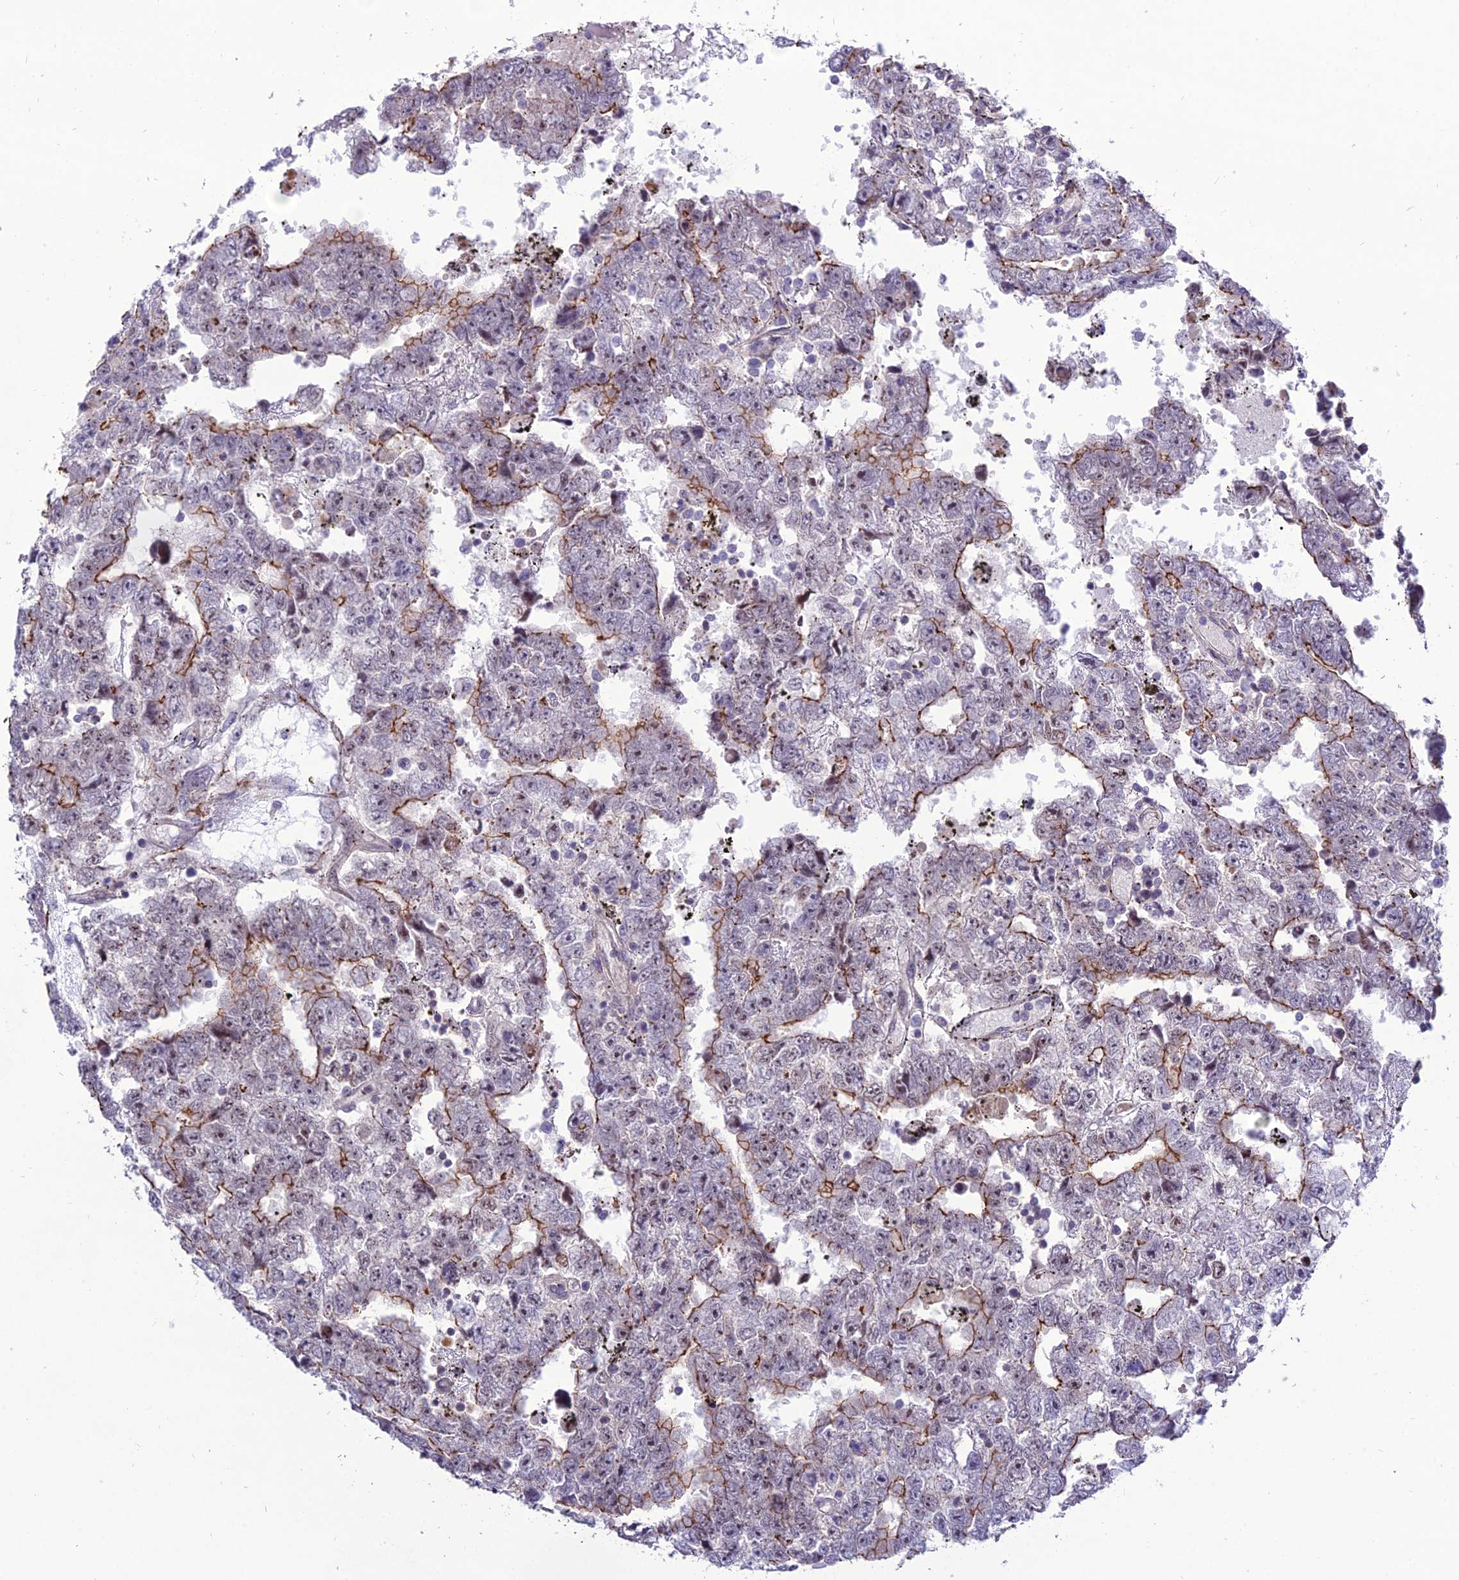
{"staining": {"intensity": "moderate", "quantity": "25%-75%", "location": "cytoplasmic/membranous"}, "tissue": "testis cancer", "cell_type": "Tumor cells", "image_type": "cancer", "snomed": [{"axis": "morphology", "description": "Carcinoma, Embryonal, NOS"}, {"axis": "topography", "description": "Testis"}], "caption": "An image of testis embryonal carcinoma stained for a protein exhibits moderate cytoplasmic/membranous brown staining in tumor cells. Immunohistochemistry stains the protein in brown and the nuclei are stained blue.", "gene": "TSPYL2", "patient": {"sex": "male", "age": 25}}